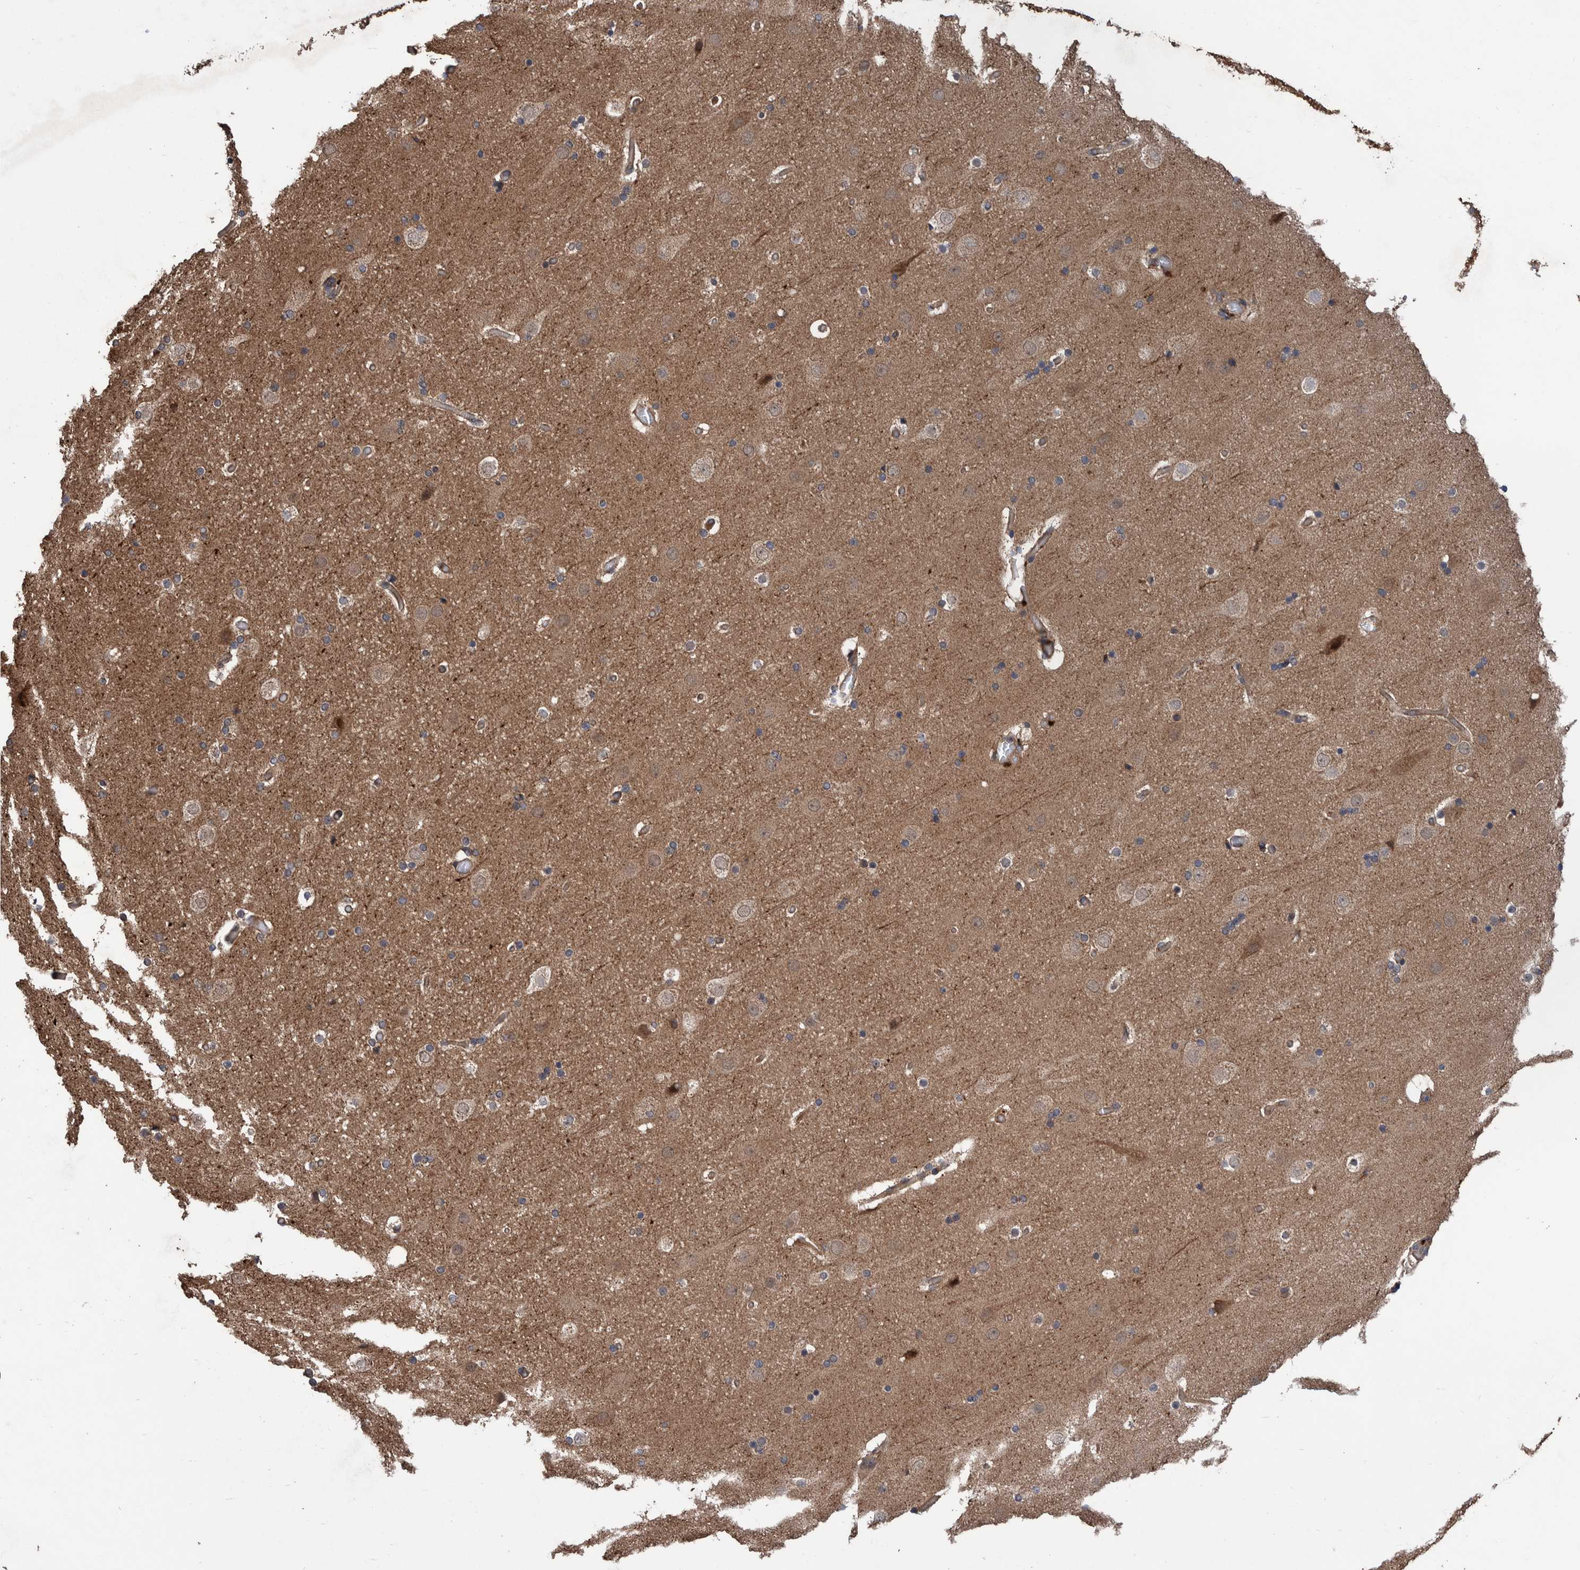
{"staining": {"intensity": "weak", "quantity": ">75%", "location": "cytoplasmic/membranous"}, "tissue": "cerebral cortex", "cell_type": "Endothelial cells", "image_type": "normal", "snomed": [{"axis": "morphology", "description": "Normal tissue, NOS"}, {"axis": "topography", "description": "Cerebral cortex"}], "caption": "An immunohistochemistry micrograph of normal tissue is shown. Protein staining in brown shows weak cytoplasmic/membranous positivity in cerebral cortex within endothelial cells.", "gene": "ENSG00000251537", "patient": {"sex": "male", "age": 57}}